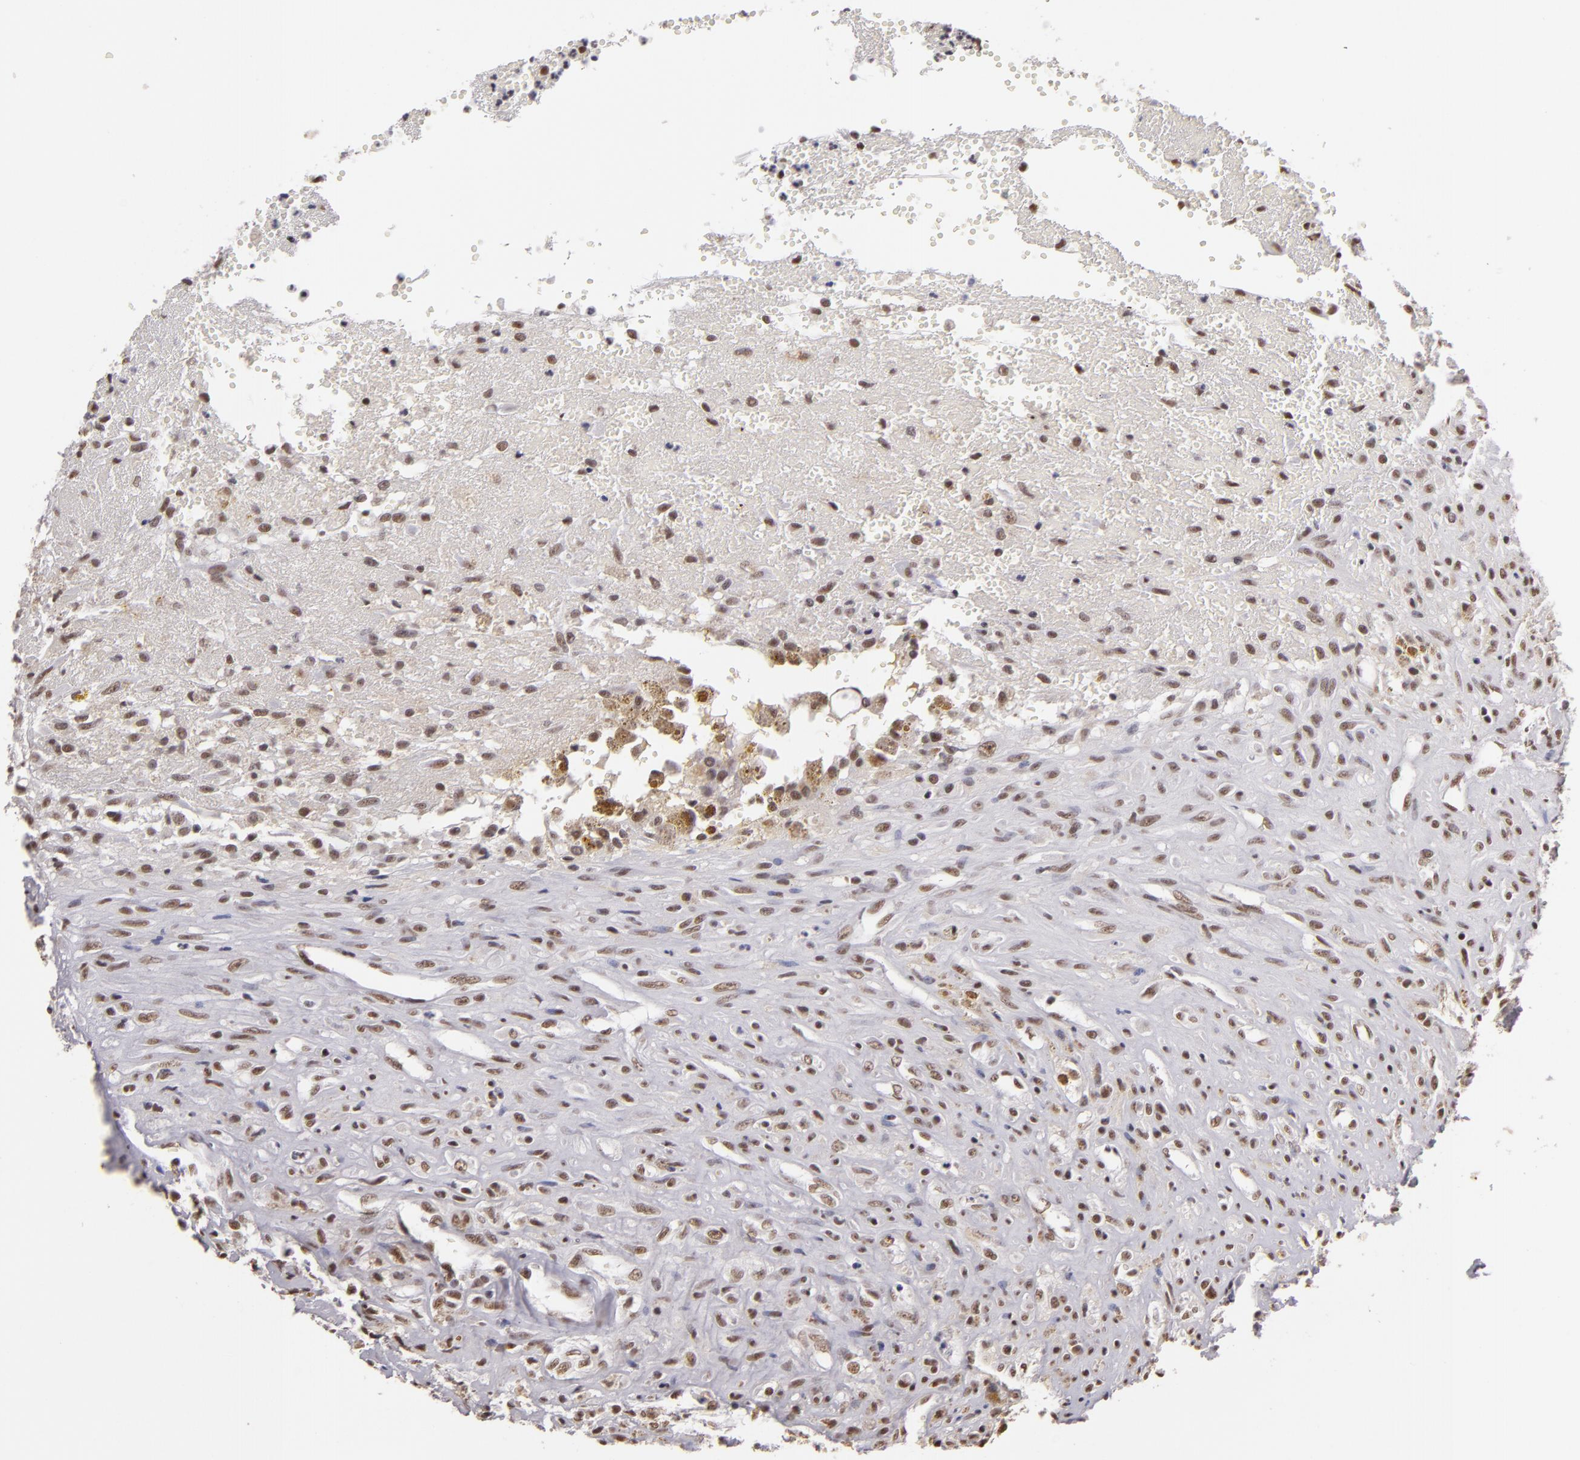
{"staining": {"intensity": "weak", "quantity": "25%-75%", "location": "nuclear"}, "tissue": "glioma", "cell_type": "Tumor cells", "image_type": "cancer", "snomed": [{"axis": "morphology", "description": "Glioma, malignant, High grade"}, {"axis": "topography", "description": "Brain"}], "caption": "Tumor cells show low levels of weak nuclear staining in about 25%-75% of cells in human malignant glioma (high-grade).", "gene": "INTS6", "patient": {"sex": "male", "age": 66}}